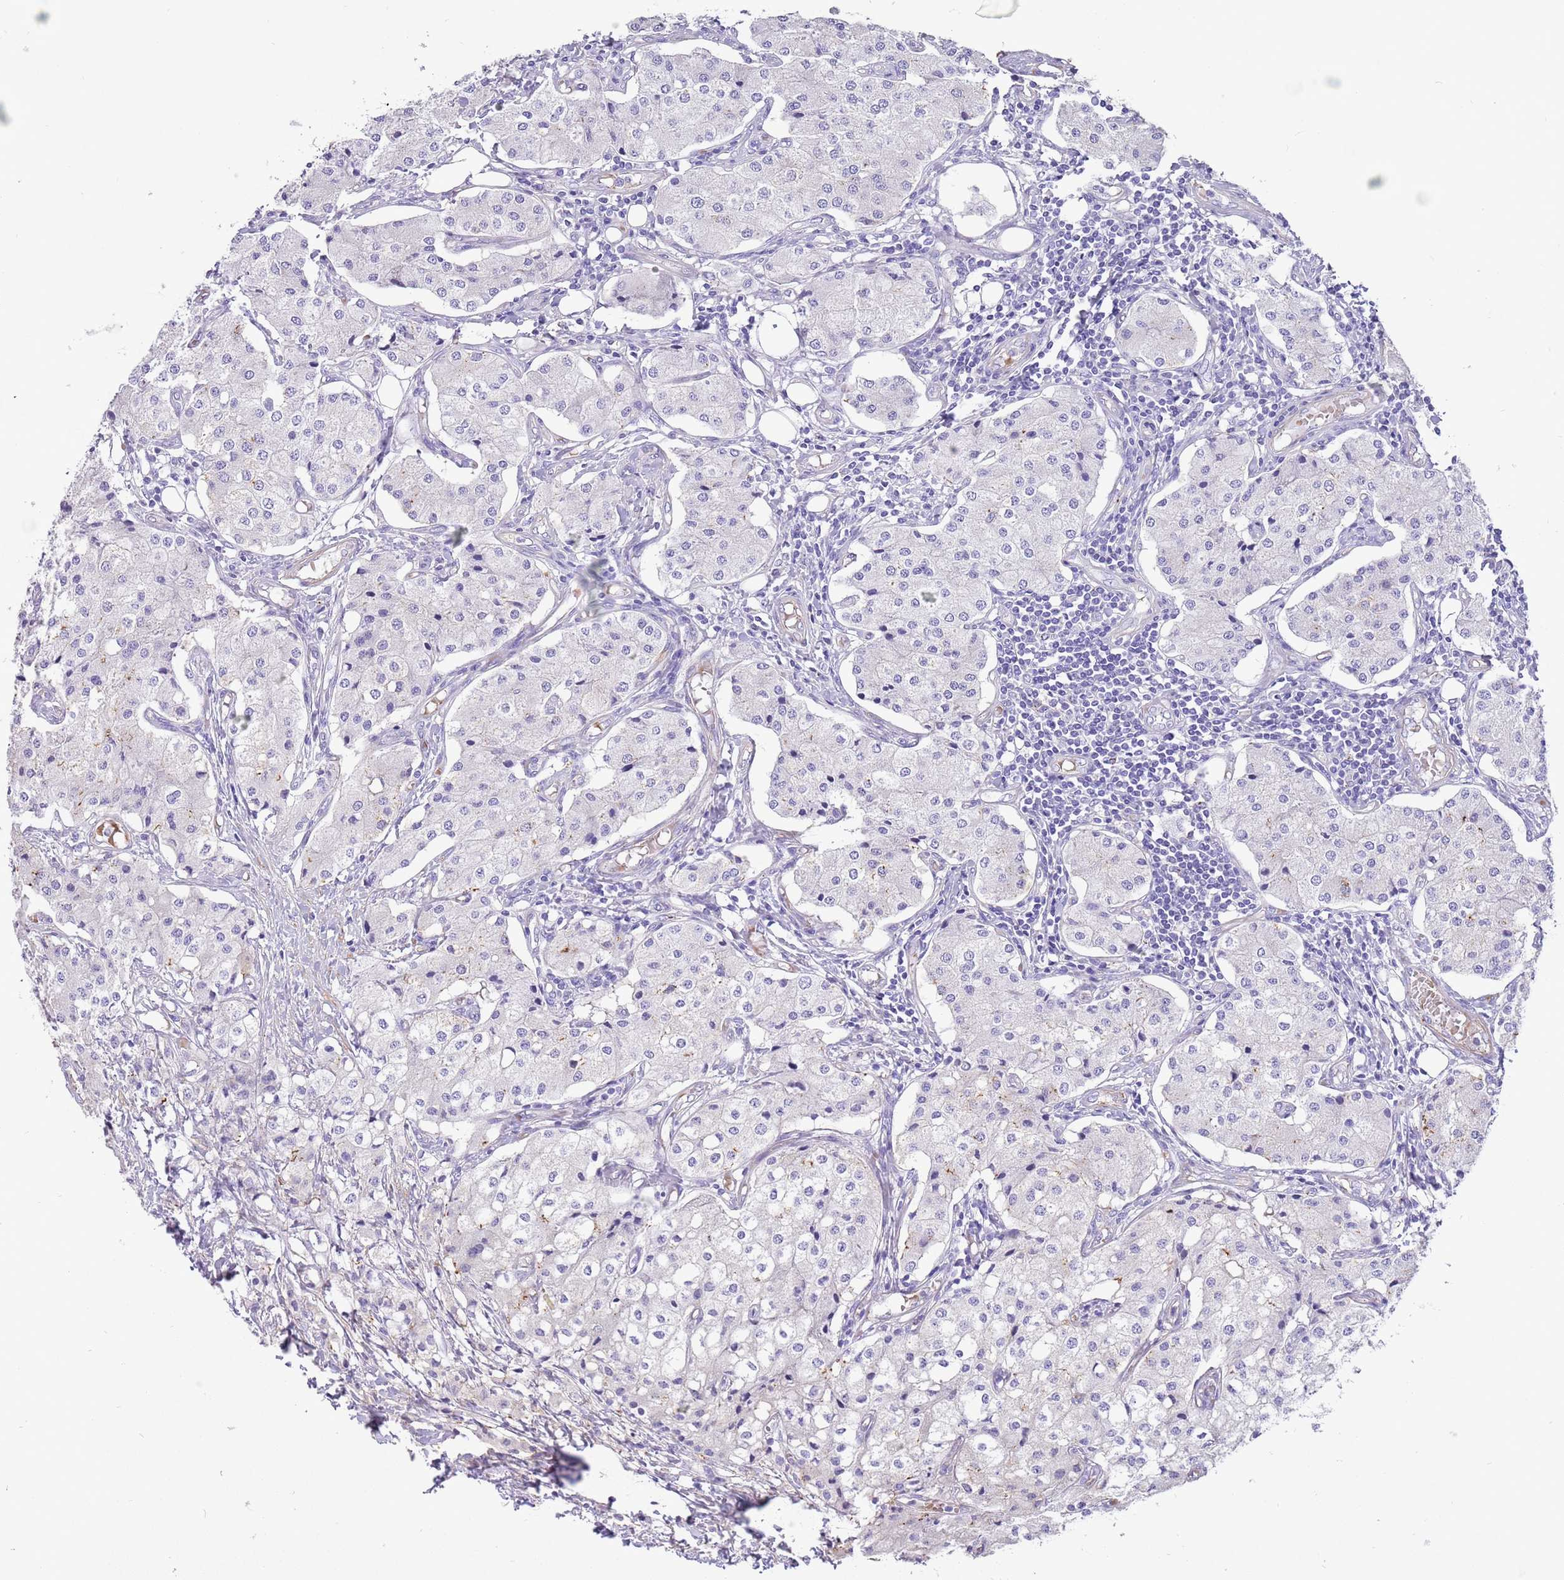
{"staining": {"intensity": "negative", "quantity": "none", "location": "none"}, "tissue": "carcinoid", "cell_type": "Tumor cells", "image_type": "cancer", "snomed": [{"axis": "morphology", "description": "Carcinoid, malignant, NOS"}, {"axis": "topography", "description": "Colon"}], "caption": "High magnification brightfield microscopy of carcinoid stained with DAB (3,3'-diaminobenzidine) (brown) and counterstained with hematoxylin (blue): tumor cells show no significant staining.", "gene": "KBTBD3", "patient": {"sex": "female", "age": 52}}